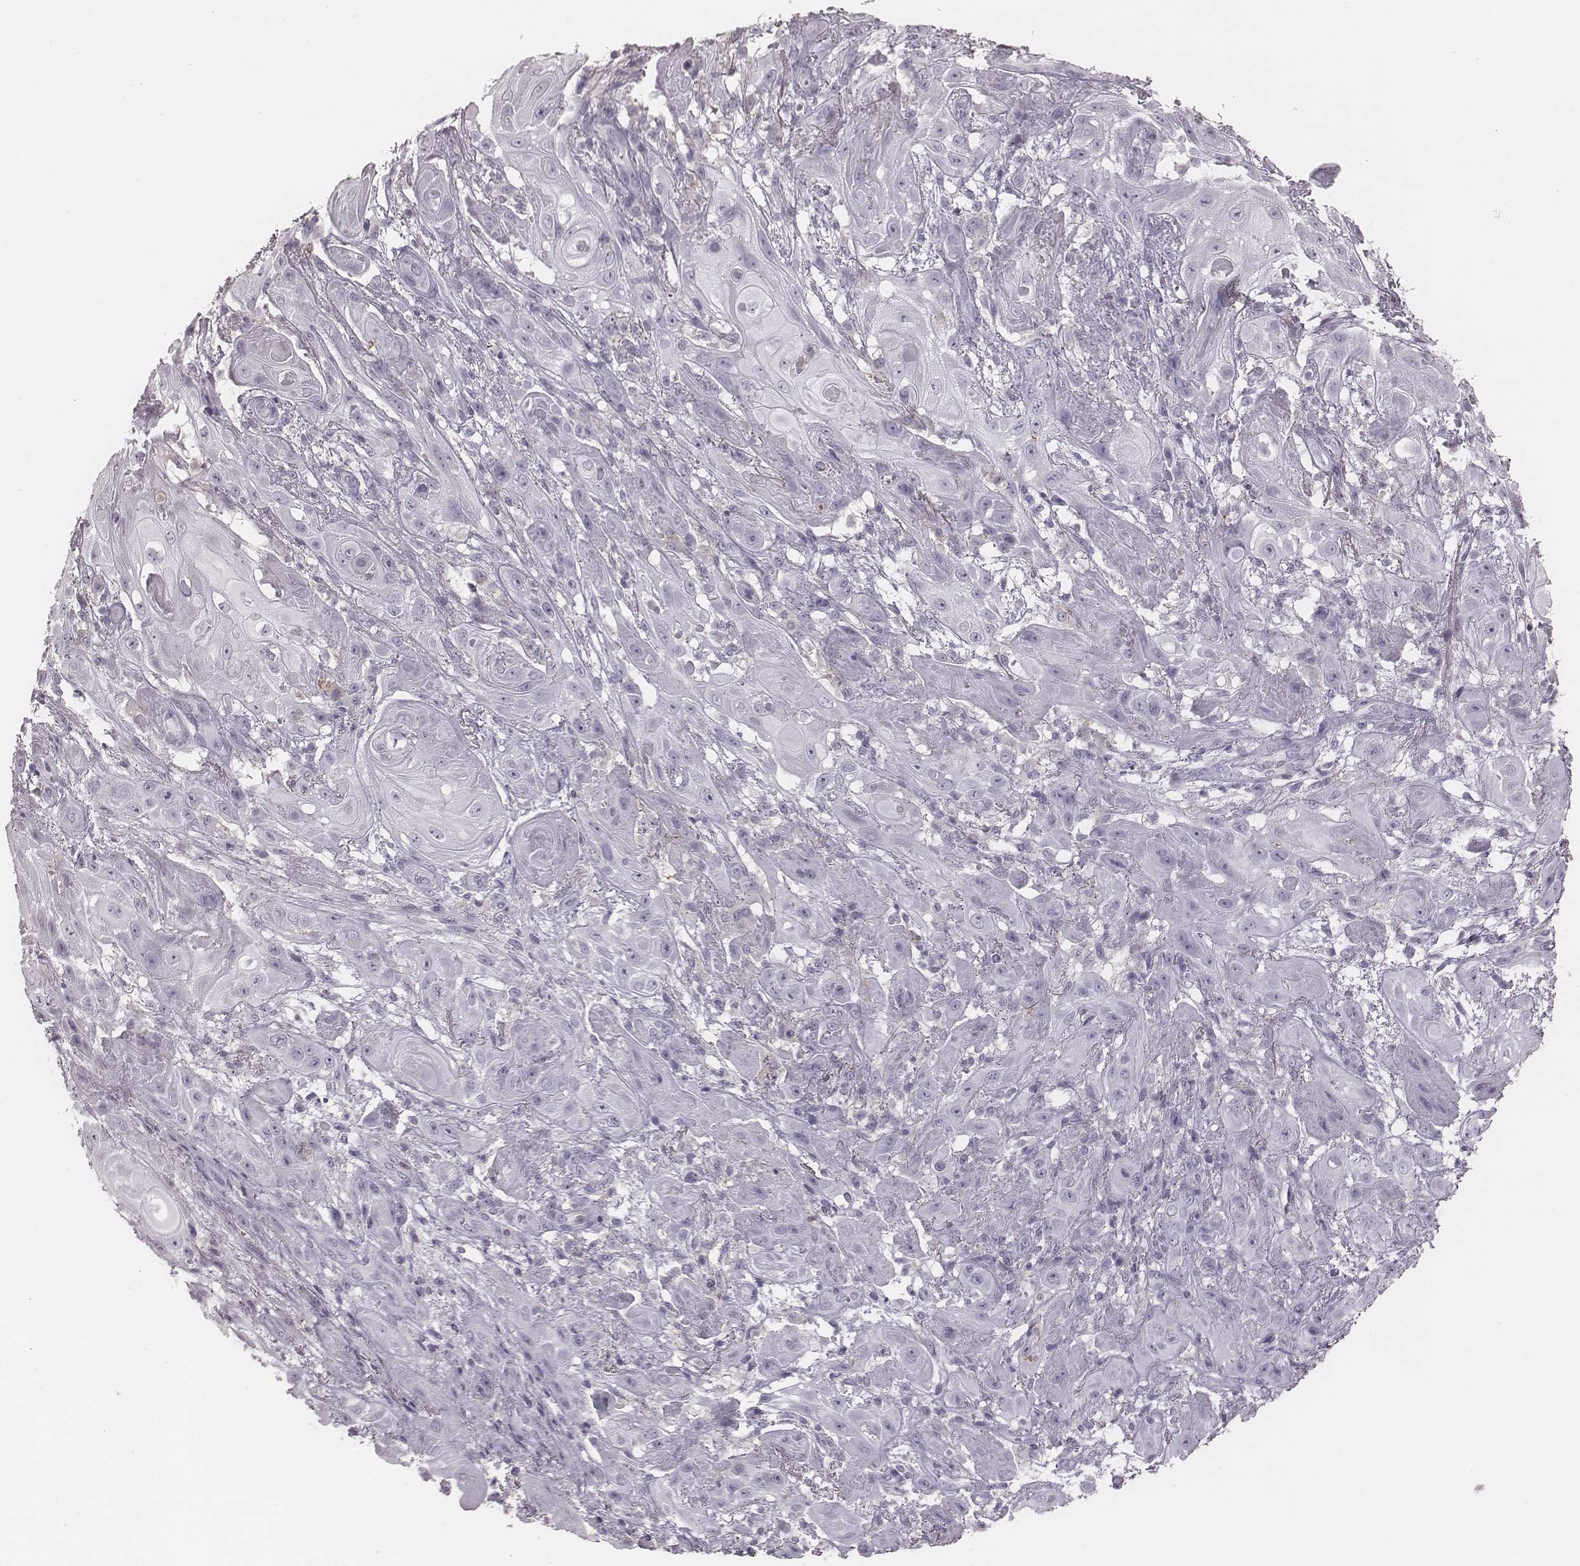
{"staining": {"intensity": "negative", "quantity": "none", "location": "none"}, "tissue": "skin cancer", "cell_type": "Tumor cells", "image_type": "cancer", "snomed": [{"axis": "morphology", "description": "Squamous cell carcinoma, NOS"}, {"axis": "topography", "description": "Skin"}], "caption": "High power microscopy photomicrograph of an immunohistochemistry (IHC) histopathology image of skin squamous cell carcinoma, revealing no significant positivity in tumor cells.", "gene": "ZNF365", "patient": {"sex": "male", "age": 62}}